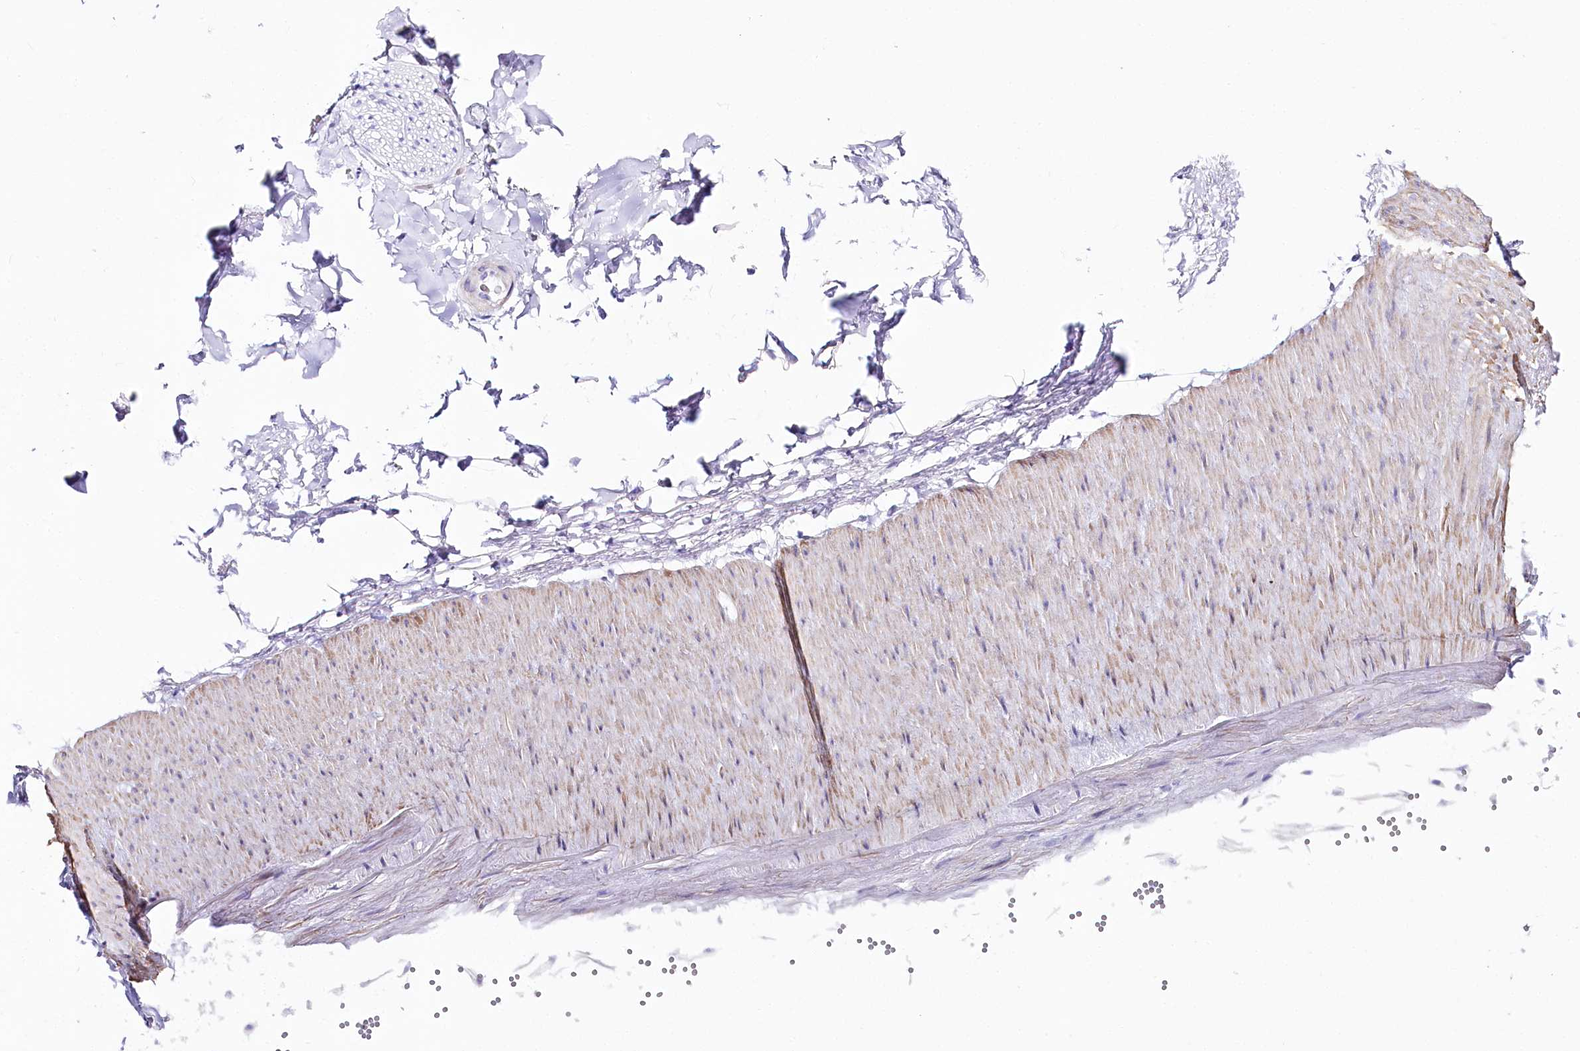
{"staining": {"intensity": "negative", "quantity": "none", "location": "none"}, "tissue": "adipose tissue", "cell_type": "Adipocytes", "image_type": "normal", "snomed": [{"axis": "morphology", "description": "Normal tissue, NOS"}, {"axis": "topography", "description": "Gallbladder"}, {"axis": "topography", "description": "Peripheral nerve tissue"}], "caption": "Immunohistochemistry (IHC) of normal human adipose tissue reveals no staining in adipocytes.", "gene": "CSN3", "patient": {"sex": "male", "age": 38}}